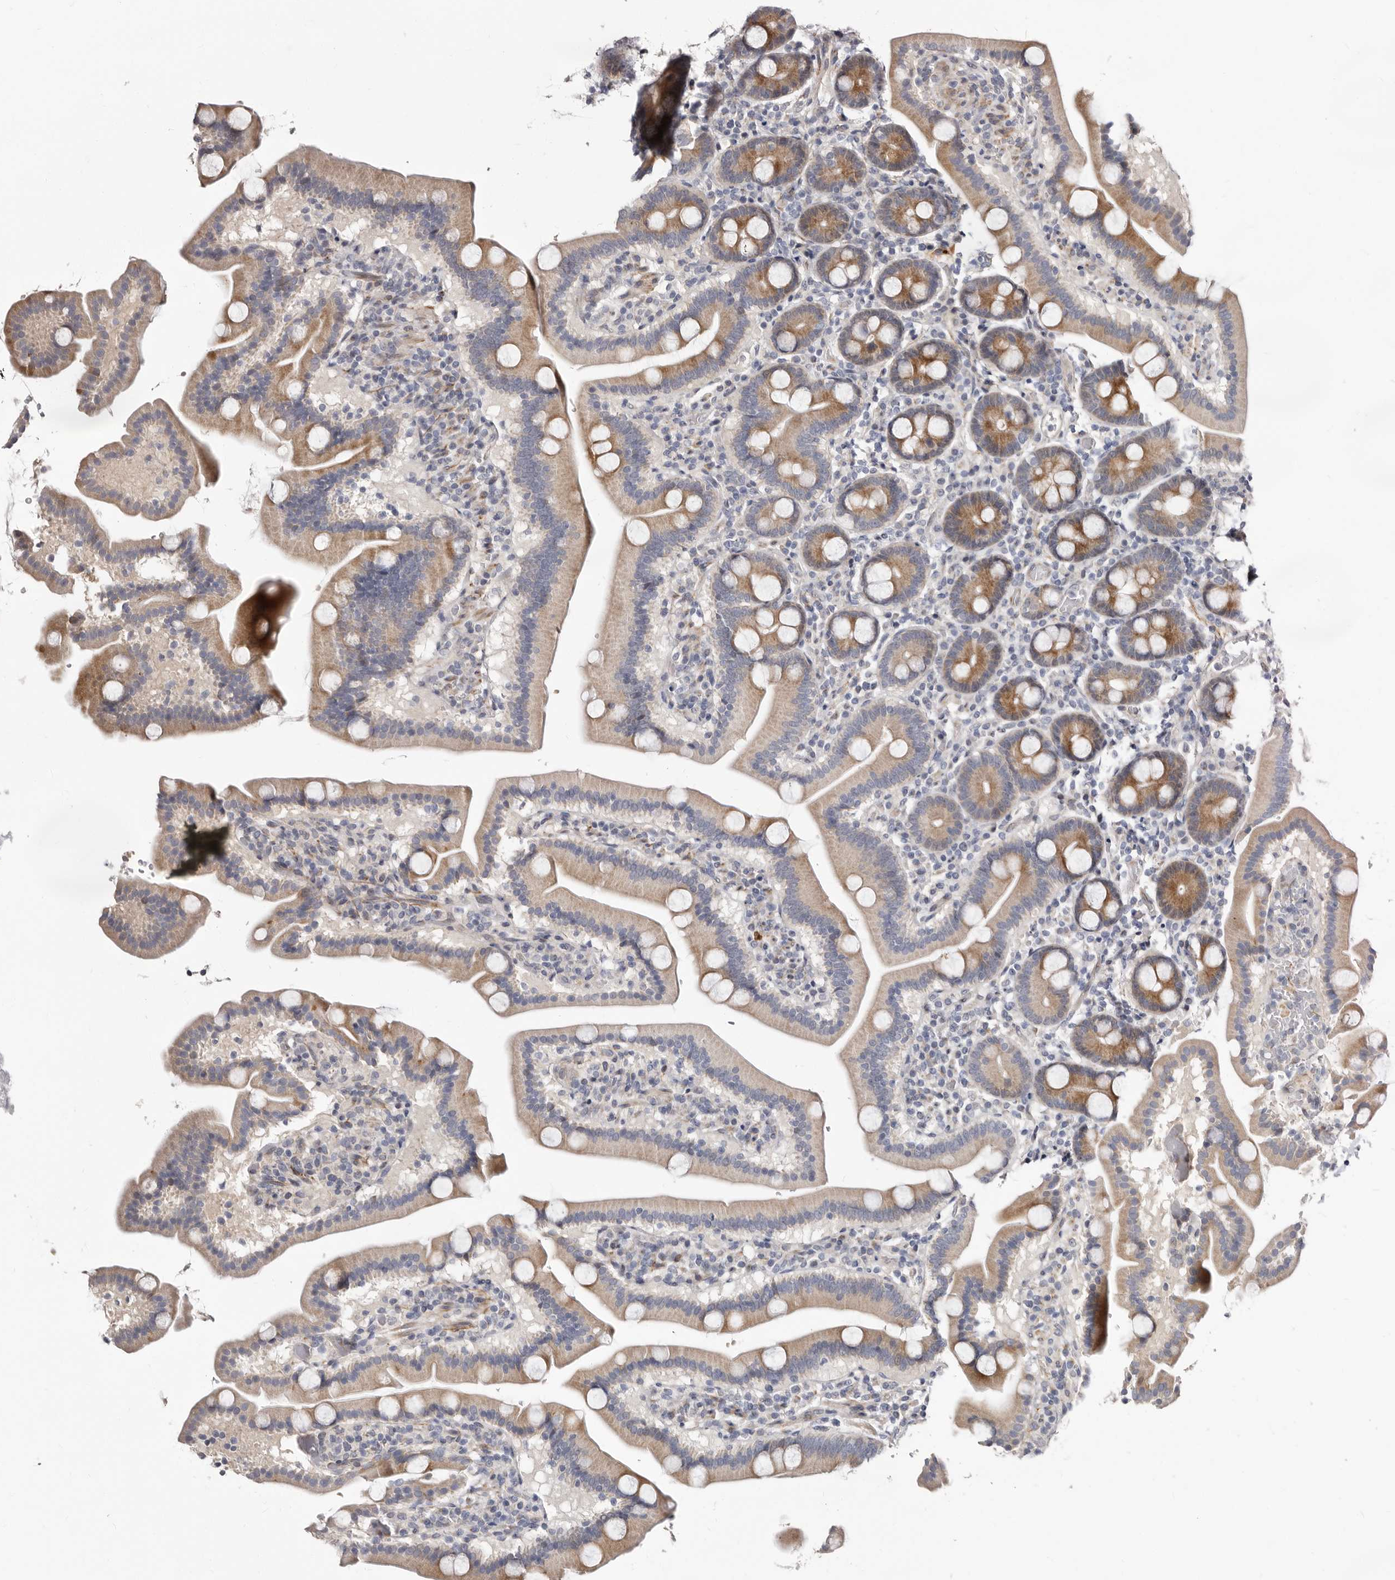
{"staining": {"intensity": "moderate", "quantity": "25%-75%", "location": "cytoplasmic/membranous"}, "tissue": "duodenum", "cell_type": "Glandular cells", "image_type": "normal", "snomed": [{"axis": "morphology", "description": "Normal tissue, NOS"}, {"axis": "topography", "description": "Duodenum"}], "caption": "Human duodenum stained for a protein (brown) shows moderate cytoplasmic/membranous positive expression in approximately 25%-75% of glandular cells.", "gene": "KLHL4", "patient": {"sex": "male", "age": 55}}